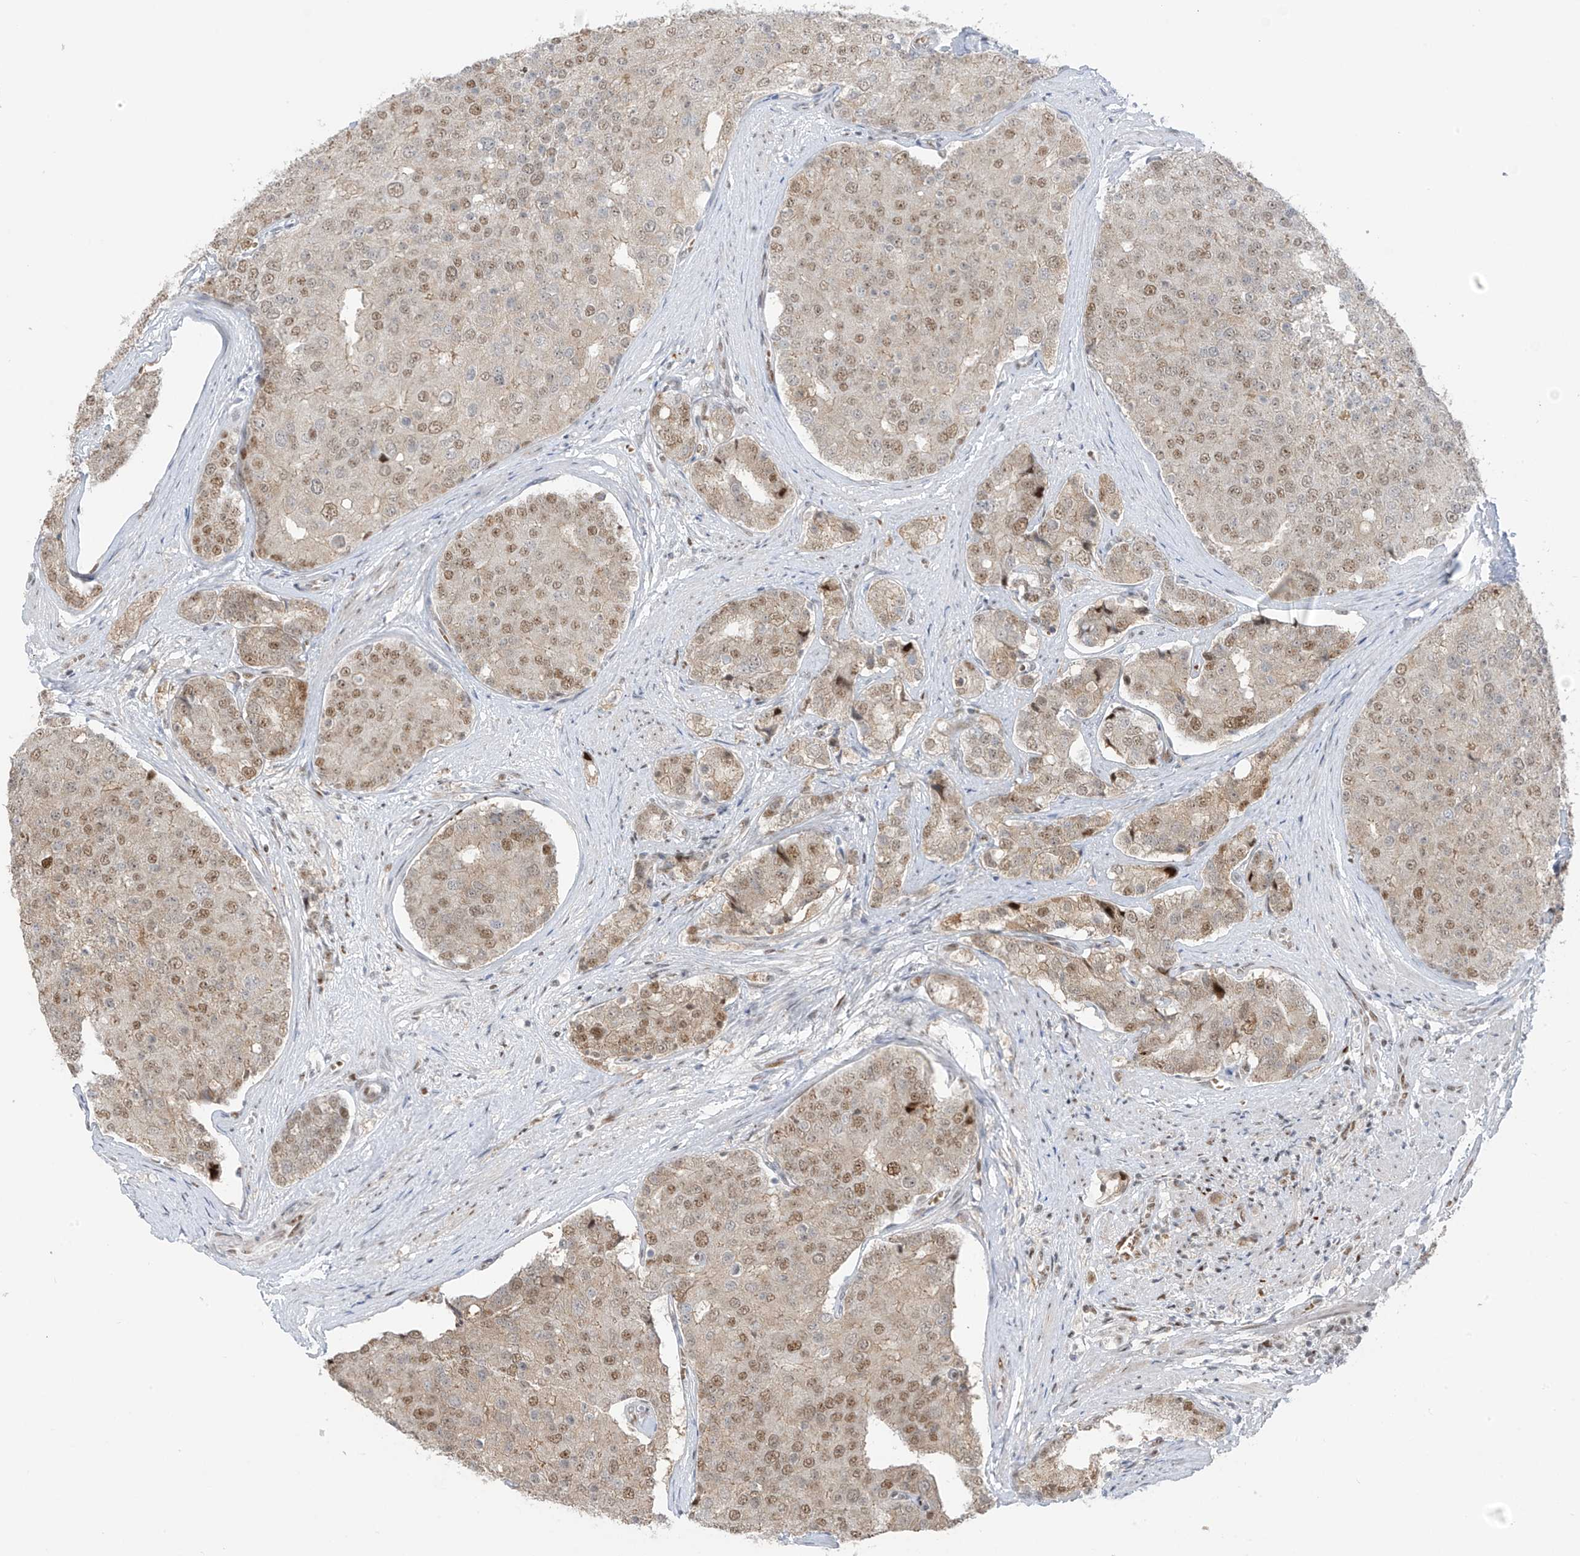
{"staining": {"intensity": "moderate", "quantity": "25%-75%", "location": "nuclear"}, "tissue": "prostate cancer", "cell_type": "Tumor cells", "image_type": "cancer", "snomed": [{"axis": "morphology", "description": "Adenocarcinoma, High grade"}, {"axis": "topography", "description": "Prostate"}], "caption": "Prostate cancer (high-grade adenocarcinoma) stained with immunohistochemistry displays moderate nuclear expression in about 25%-75% of tumor cells.", "gene": "ZCWPW2", "patient": {"sex": "male", "age": 50}}